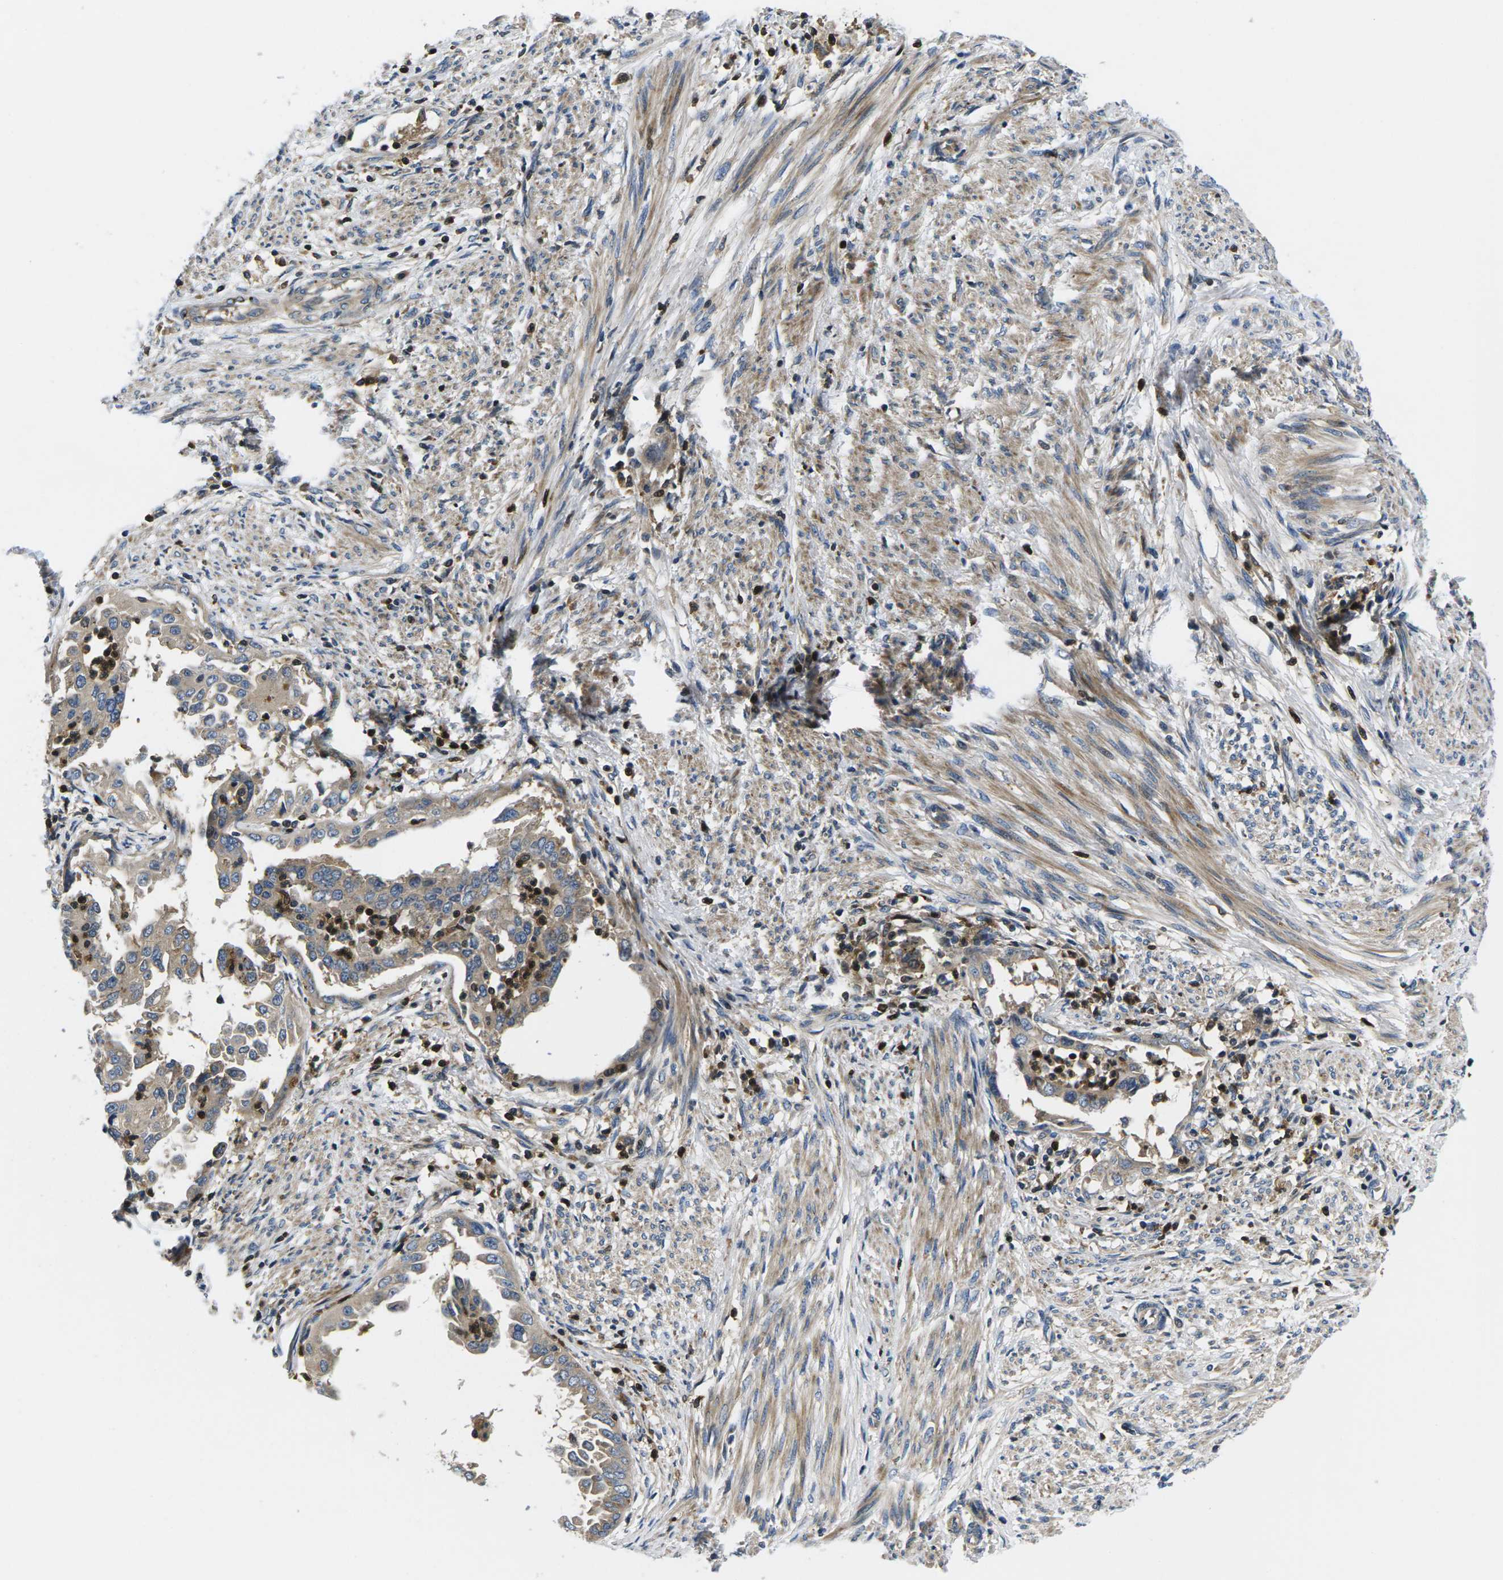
{"staining": {"intensity": "moderate", "quantity": ">75%", "location": "cytoplasmic/membranous"}, "tissue": "endometrial cancer", "cell_type": "Tumor cells", "image_type": "cancer", "snomed": [{"axis": "morphology", "description": "Adenocarcinoma, NOS"}, {"axis": "topography", "description": "Endometrium"}], "caption": "Protein analysis of endometrial cancer tissue exhibits moderate cytoplasmic/membranous expression in approximately >75% of tumor cells.", "gene": "PLCE1", "patient": {"sex": "female", "age": 85}}